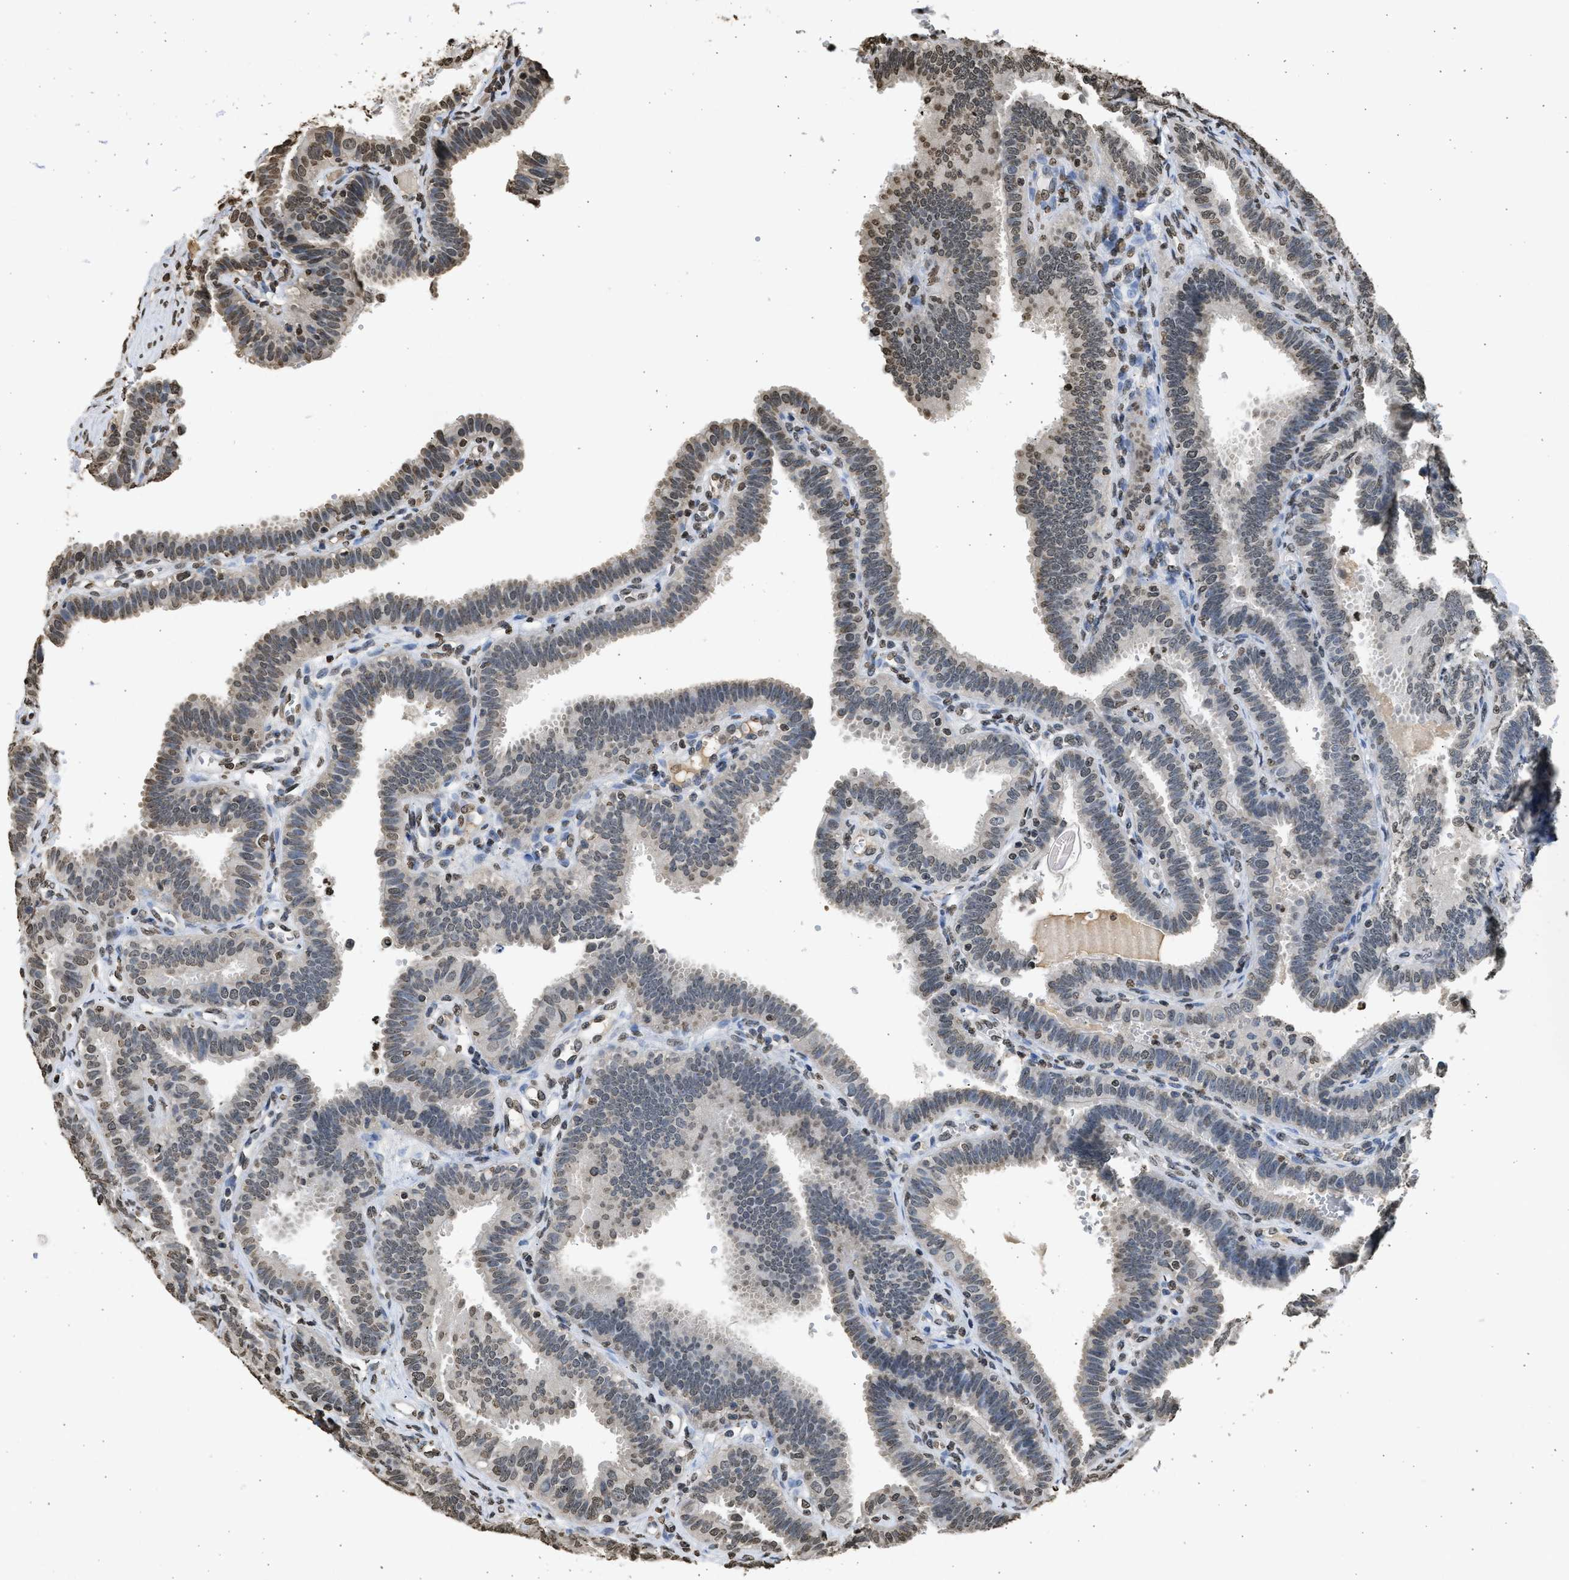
{"staining": {"intensity": "weak", "quantity": "25%-75%", "location": "nuclear"}, "tissue": "fallopian tube", "cell_type": "Glandular cells", "image_type": "normal", "snomed": [{"axis": "morphology", "description": "Normal tissue, NOS"}, {"axis": "topography", "description": "Fallopian tube"}, {"axis": "topography", "description": "Placenta"}], "caption": "IHC image of unremarkable human fallopian tube stained for a protein (brown), which exhibits low levels of weak nuclear positivity in approximately 25%-75% of glandular cells.", "gene": "RRAGC", "patient": {"sex": "female", "age": 34}}